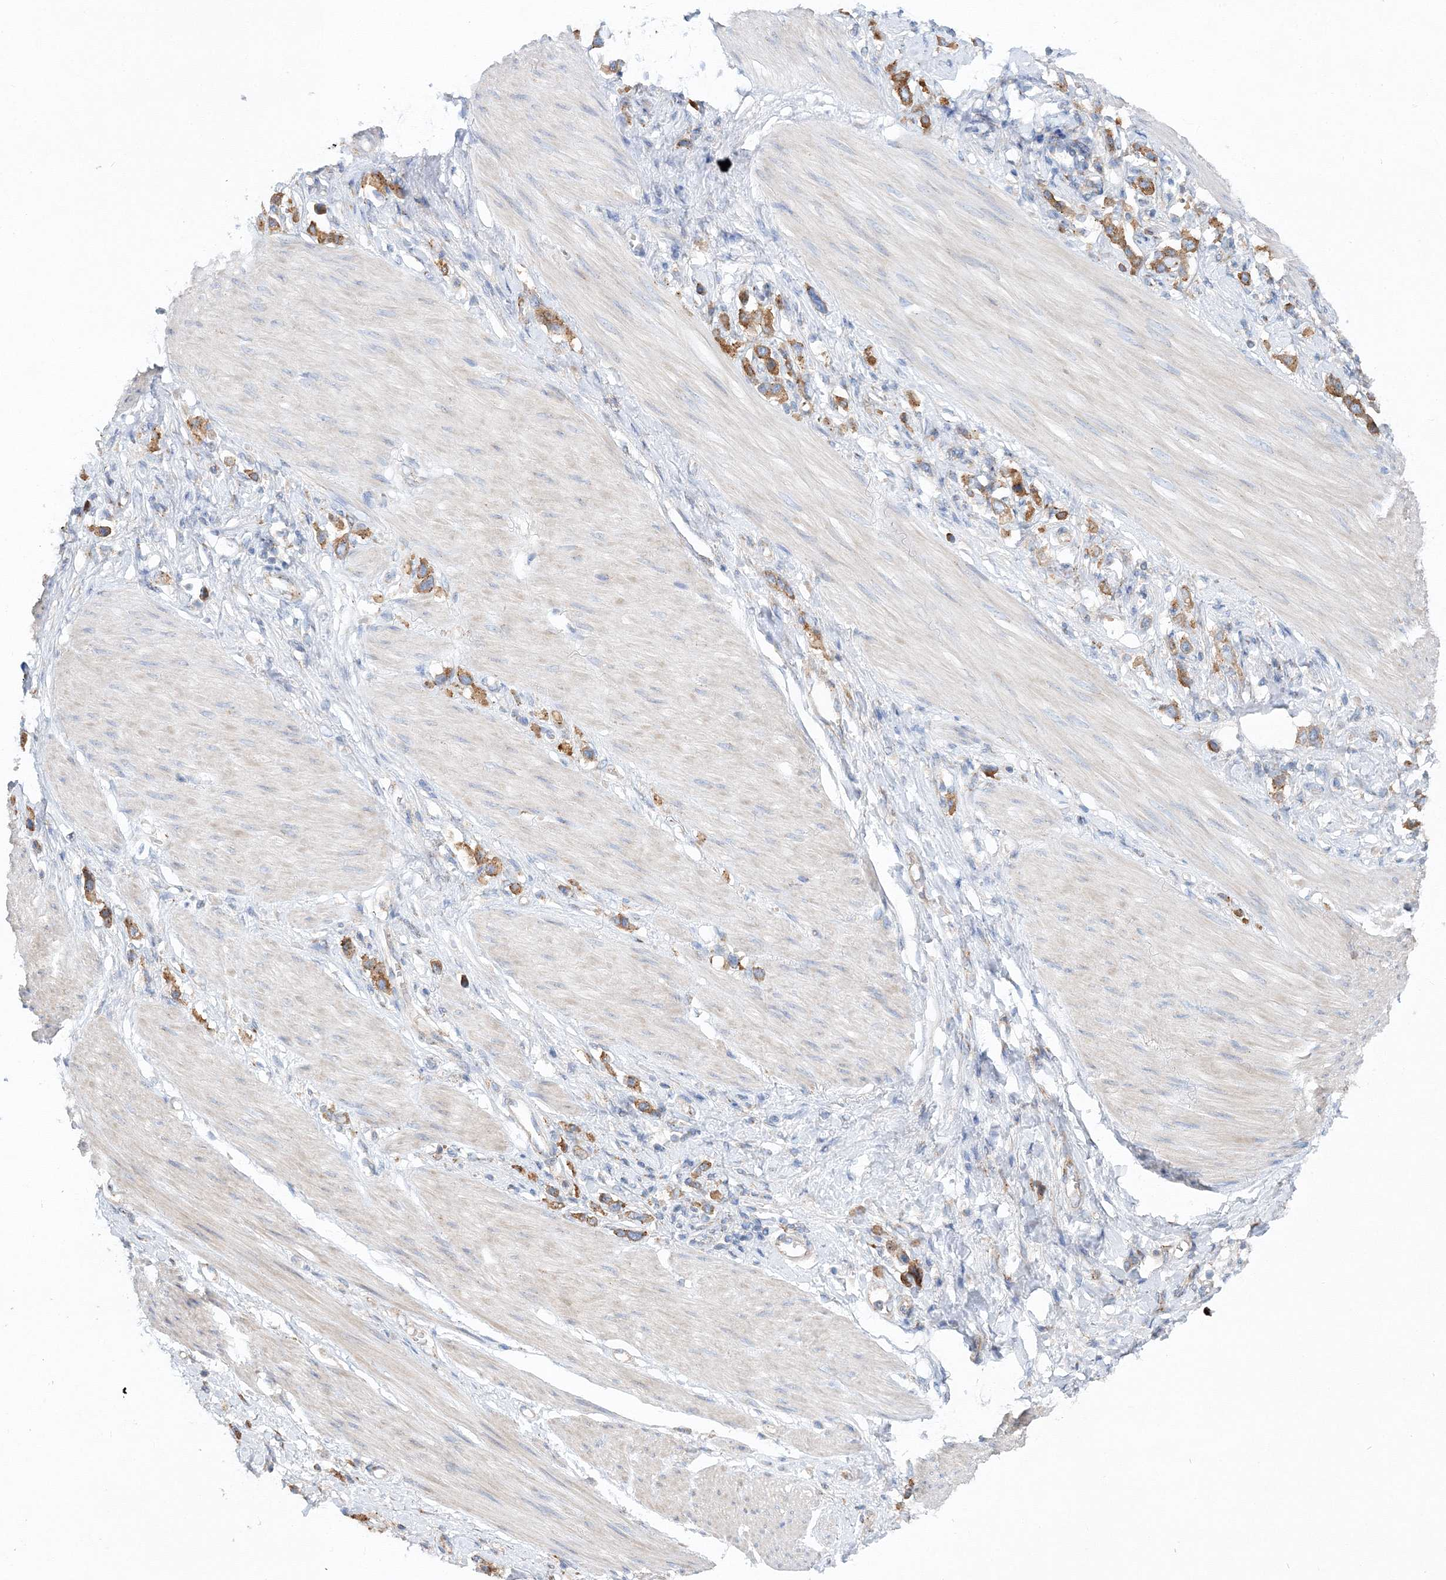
{"staining": {"intensity": "moderate", "quantity": ">75%", "location": "cytoplasmic/membranous"}, "tissue": "stomach cancer", "cell_type": "Tumor cells", "image_type": "cancer", "snomed": [{"axis": "morphology", "description": "Adenocarcinoma, NOS"}, {"axis": "topography", "description": "Stomach"}], "caption": "A brown stain highlights moderate cytoplasmic/membranous positivity of a protein in human adenocarcinoma (stomach) tumor cells.", "gene": "SEC23IP", "patient": {"sex": "female", "age": 65}}